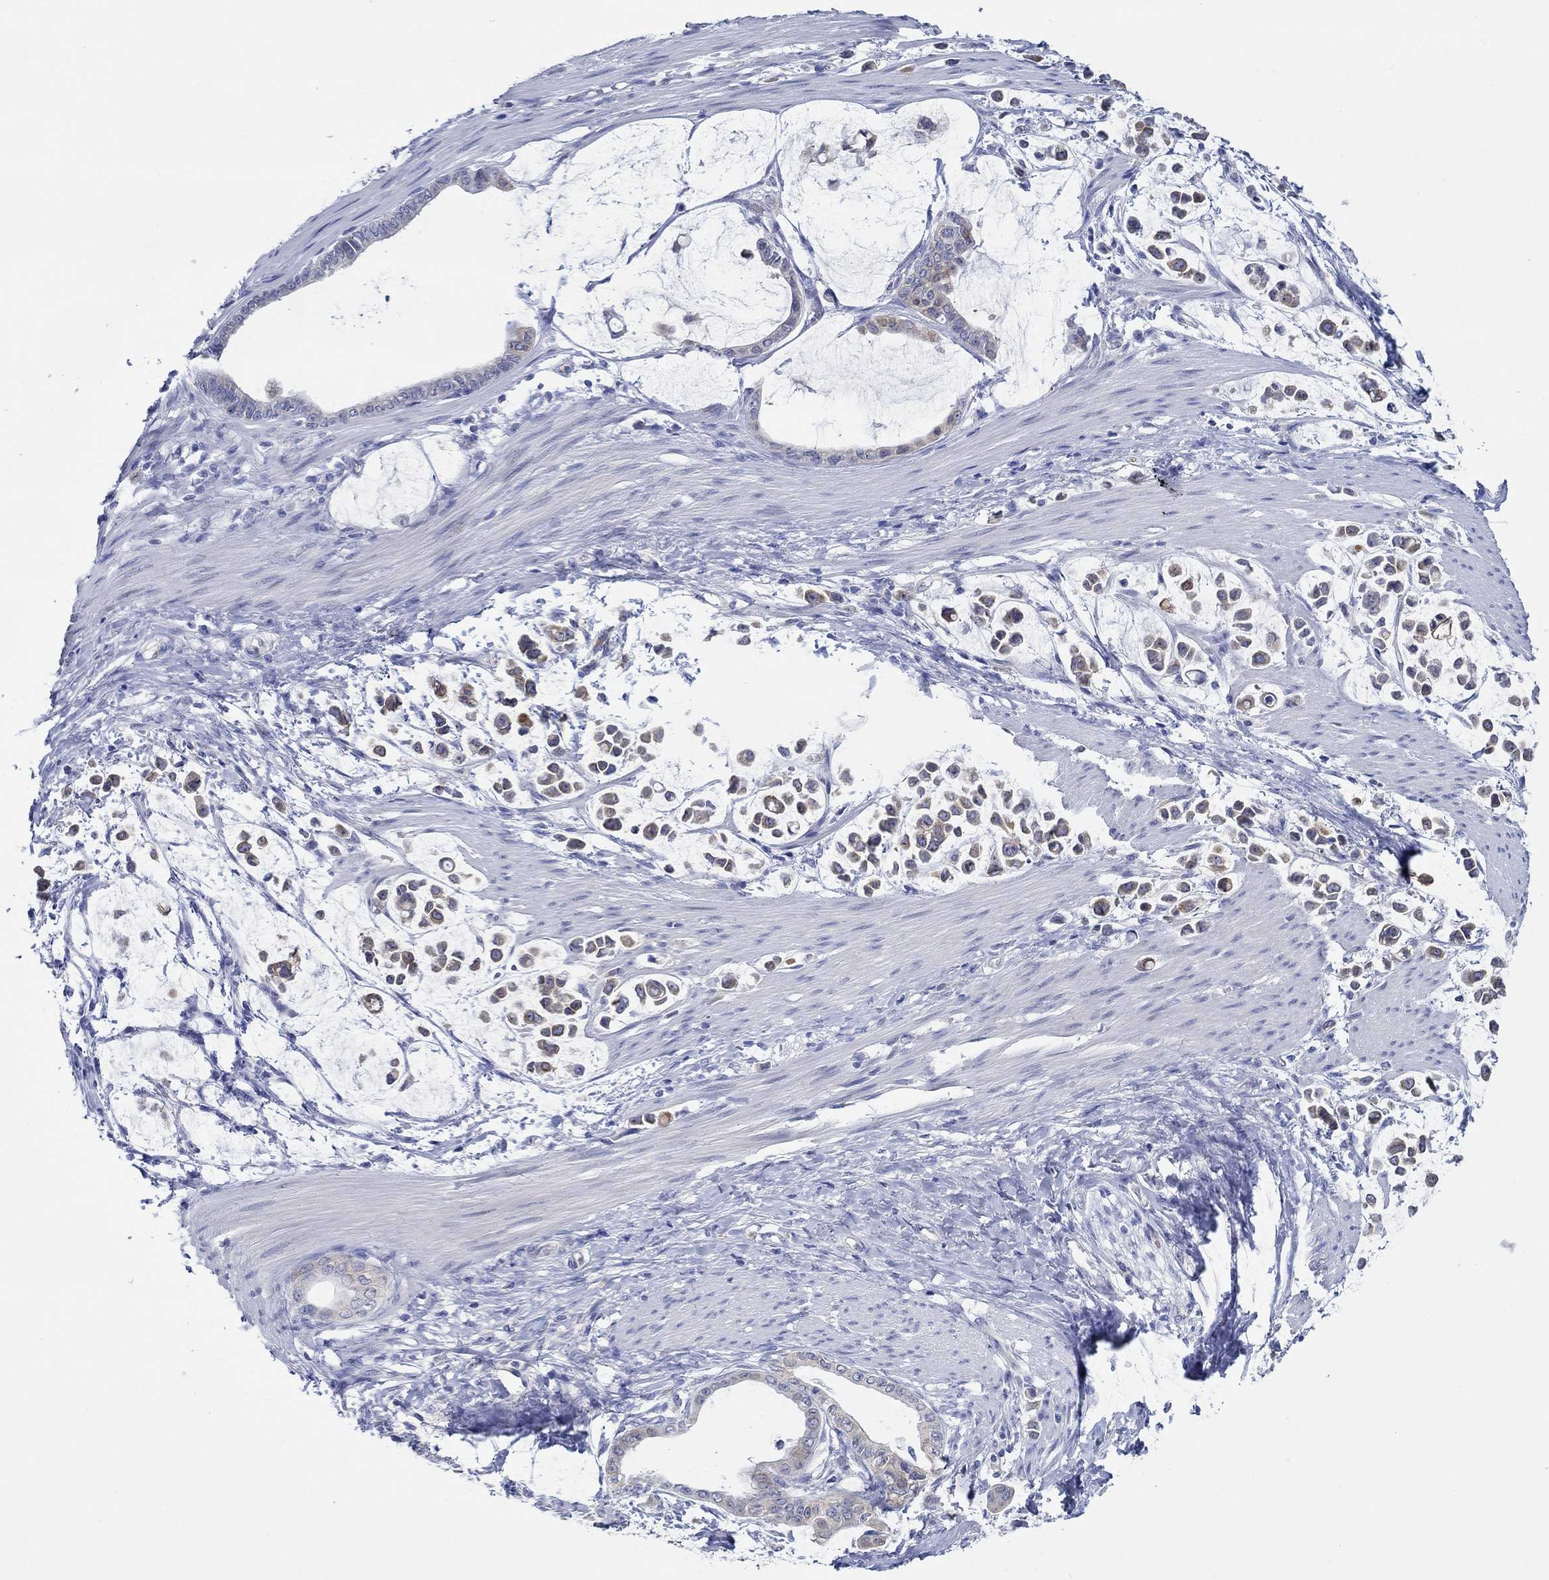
{"staining": {"intensity": "weak", "quantity": "25%-75%", "location": "cytoplasmic/membranous"}, "tissue": "stomach cancer", "cell_type": "Tumor cells", "image_type": "cancer", "snomed": [{"axis": "morphology", "description": "Adenocarcinoma, NOS"}, {"axis": "topography", "description": "Stomach"}], "caption": "IHC (DAB) staining of stomach adenocarcinoma displays weak cytoplasmic/membranous protein staining in about 25%-75% of tumor cells. (DAB = brown stain, brightfield microscopy at high magnification).", "gene": "SLC27A3", "patient": {"sex": "male", "age": 82}}